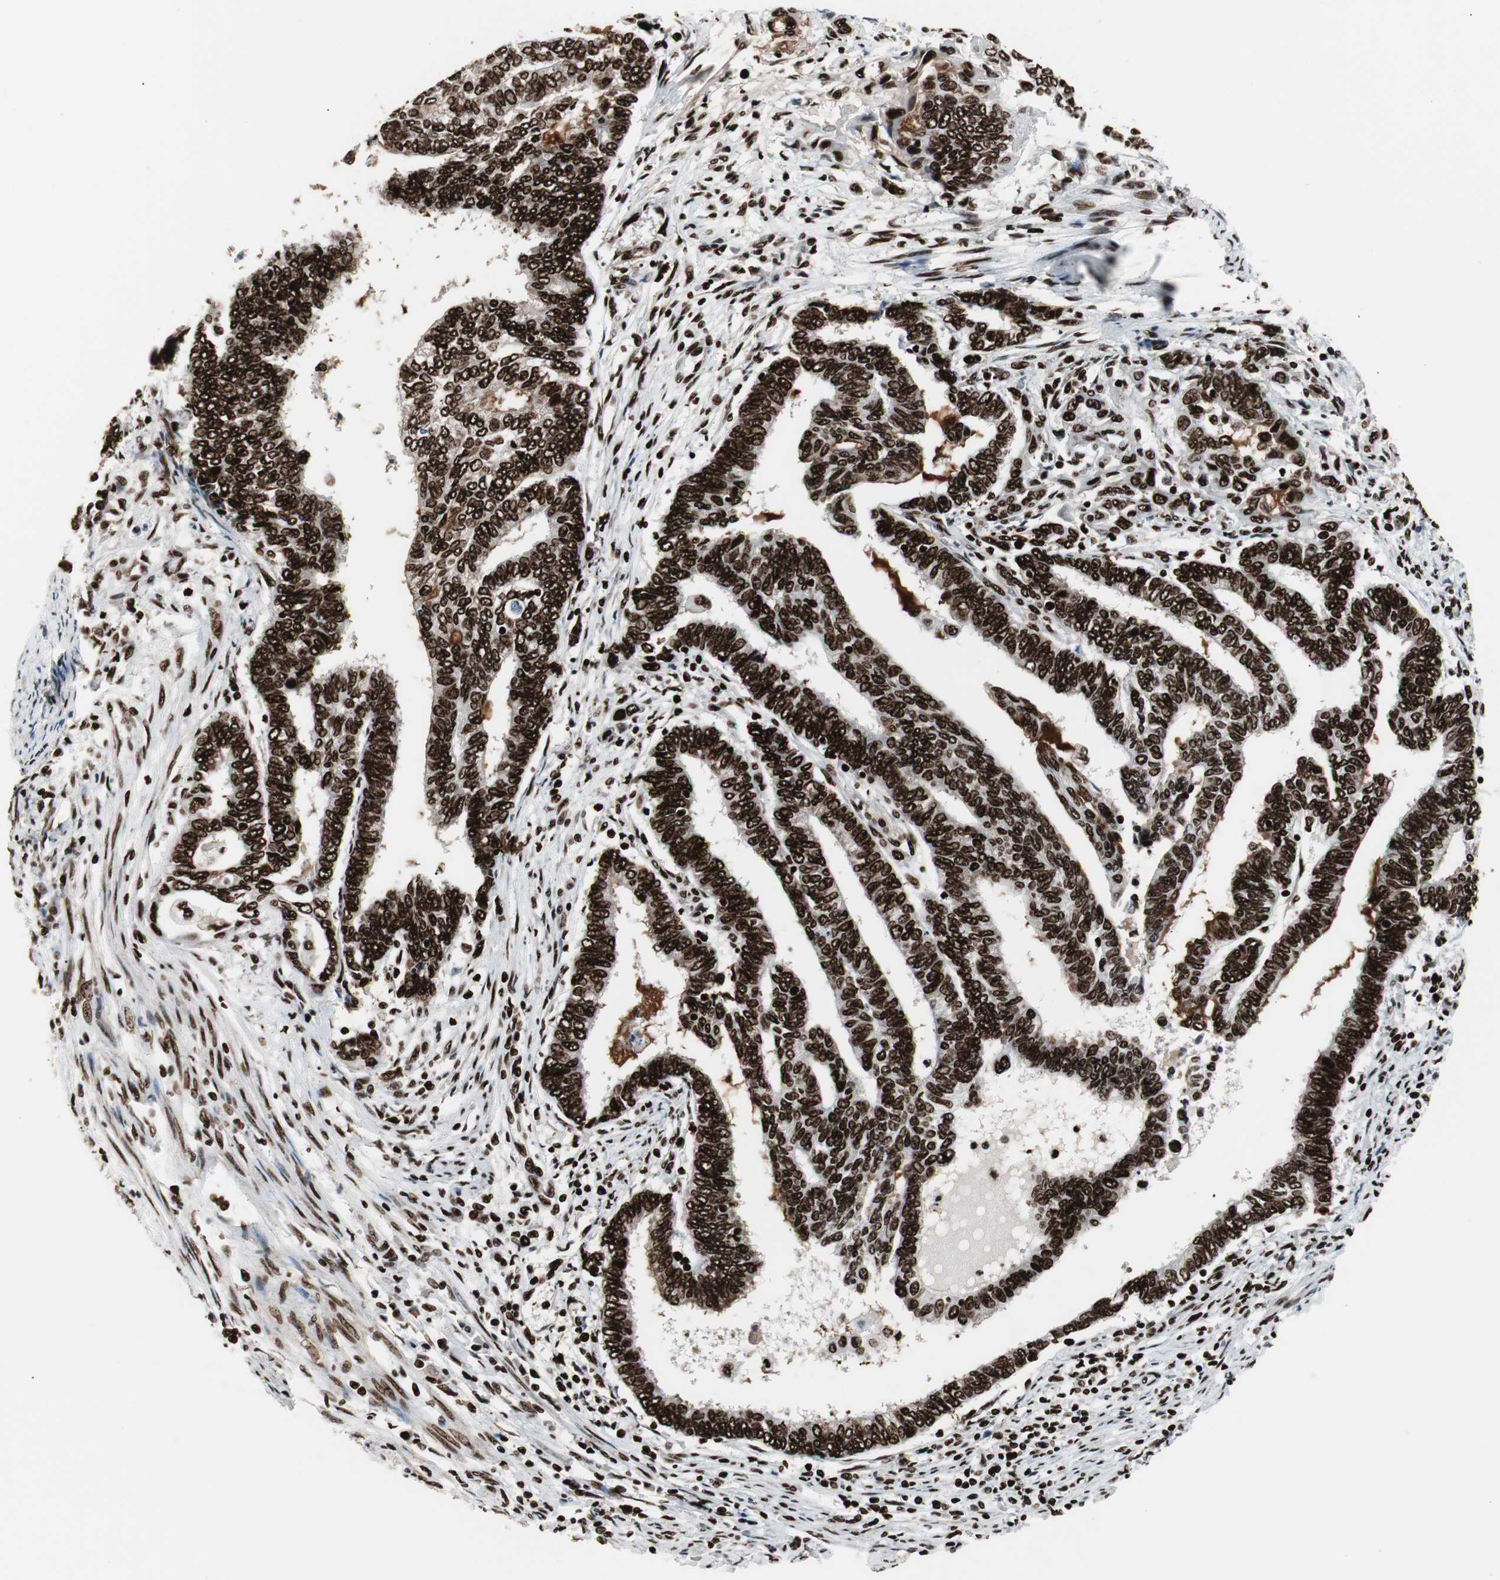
{"staining": {"intensity": "strong", "quantity": ">75%", "location": "nuclear"}, "tissue": "endometrial cancer", "cell_type": "Tumor cells", "image_type": "cancer", "snomed": [{"axis": "morphology", "description": "Adenocarcinoma, NOS"}, {"axis": "topography", "description": "Uterus"}, {"axis": "topography", "description": "Endometrium"}], "caption": "IHC of human endometrial adenocarcinoma reveals high levels of strong nuclear staining in approximately >75% of tumor cells. The staining was performed using DAB (3,3'-diaminobenzidine) to visualize the protein expression in brown, while the nuclei were stained in blue with hematoxylin (Magnification: 20x).", "gene": "MTA2", "patient": {"sex": "female", "age": 70}}